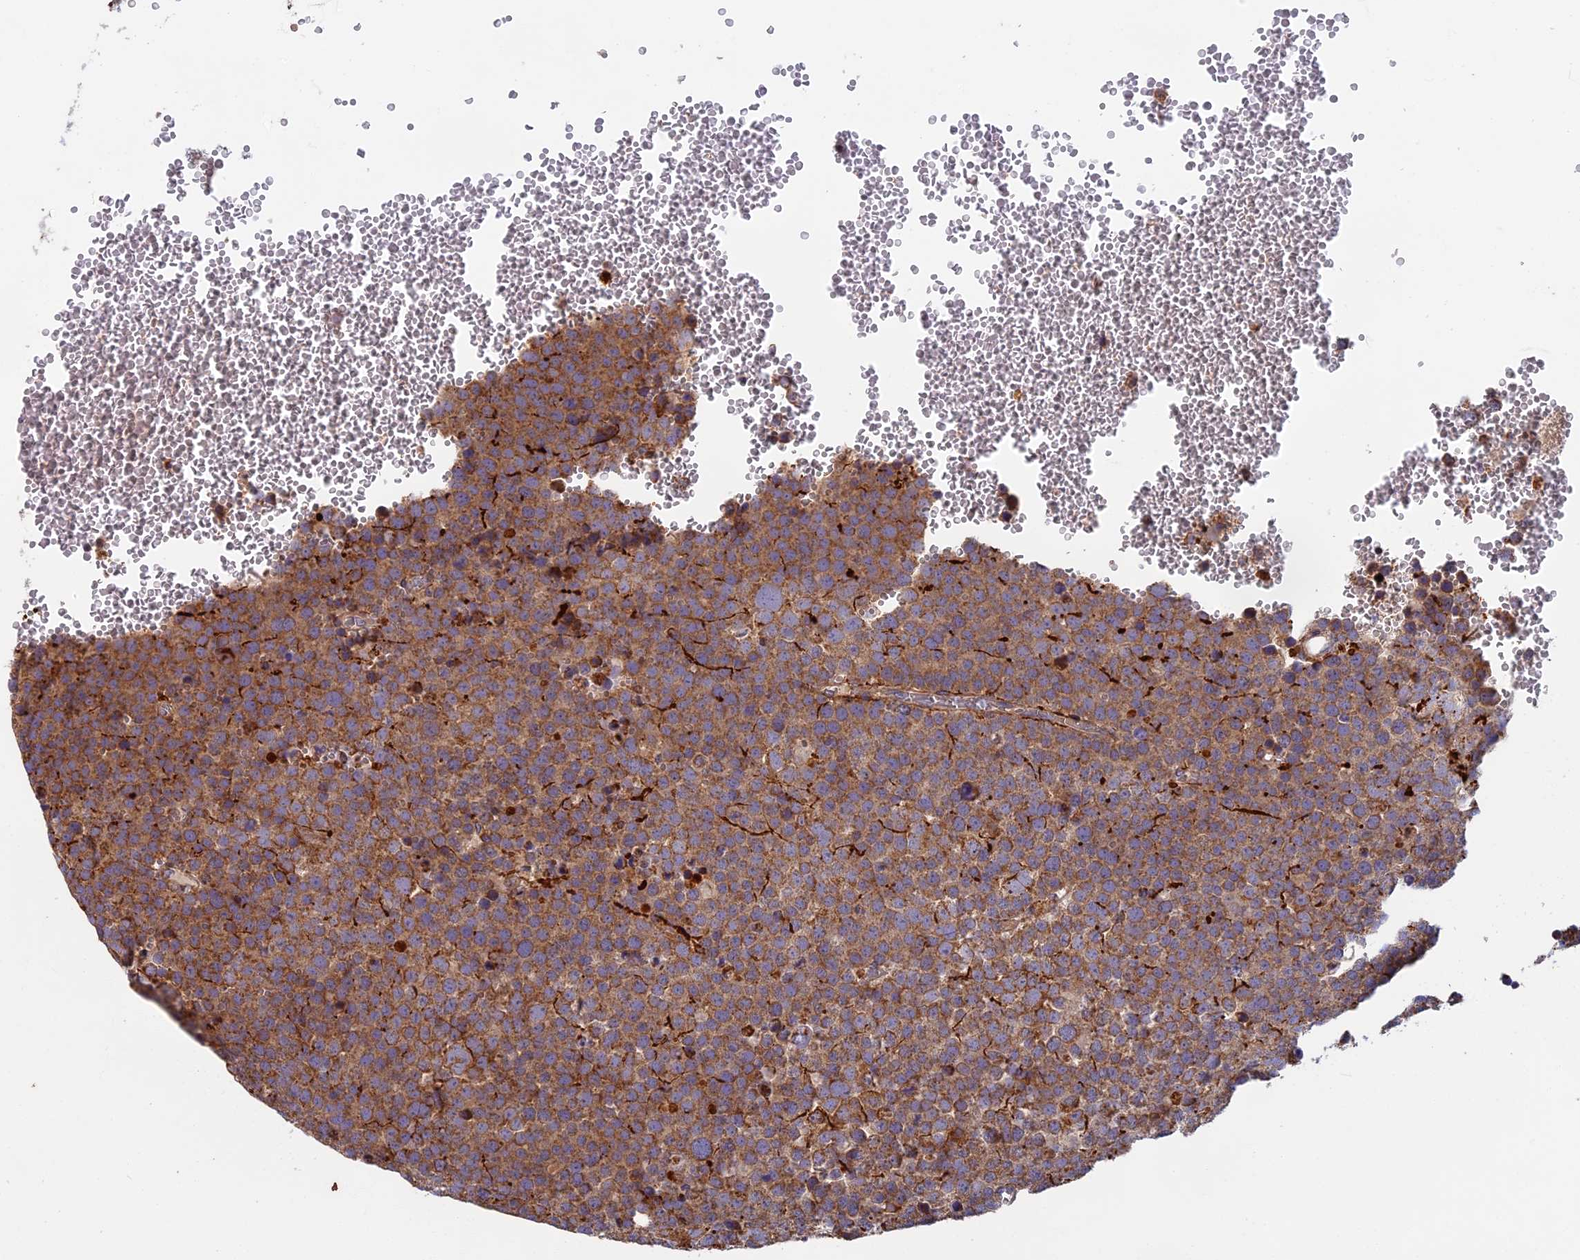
{"staining": {"intensity": "moderate", "quantity": ">75%", "location": "cytoplasmic/membranous"}, "tissue": "testis cancer", "cell_type": "Tumor cells", "image_type": "cancer", "snomed": [{"axis": "morphology", "description": "Seminoma, NOS"}, {"axis": "topography", "description": "Testis"}], "caption": "IHC (DAB) staining of seminoma (testis) displays moderate cytoplasmic/membranous protein staining in about >75% of tumor cells.", "gene": "EDAR", "patient": {"sex": "male", "age": 71}}